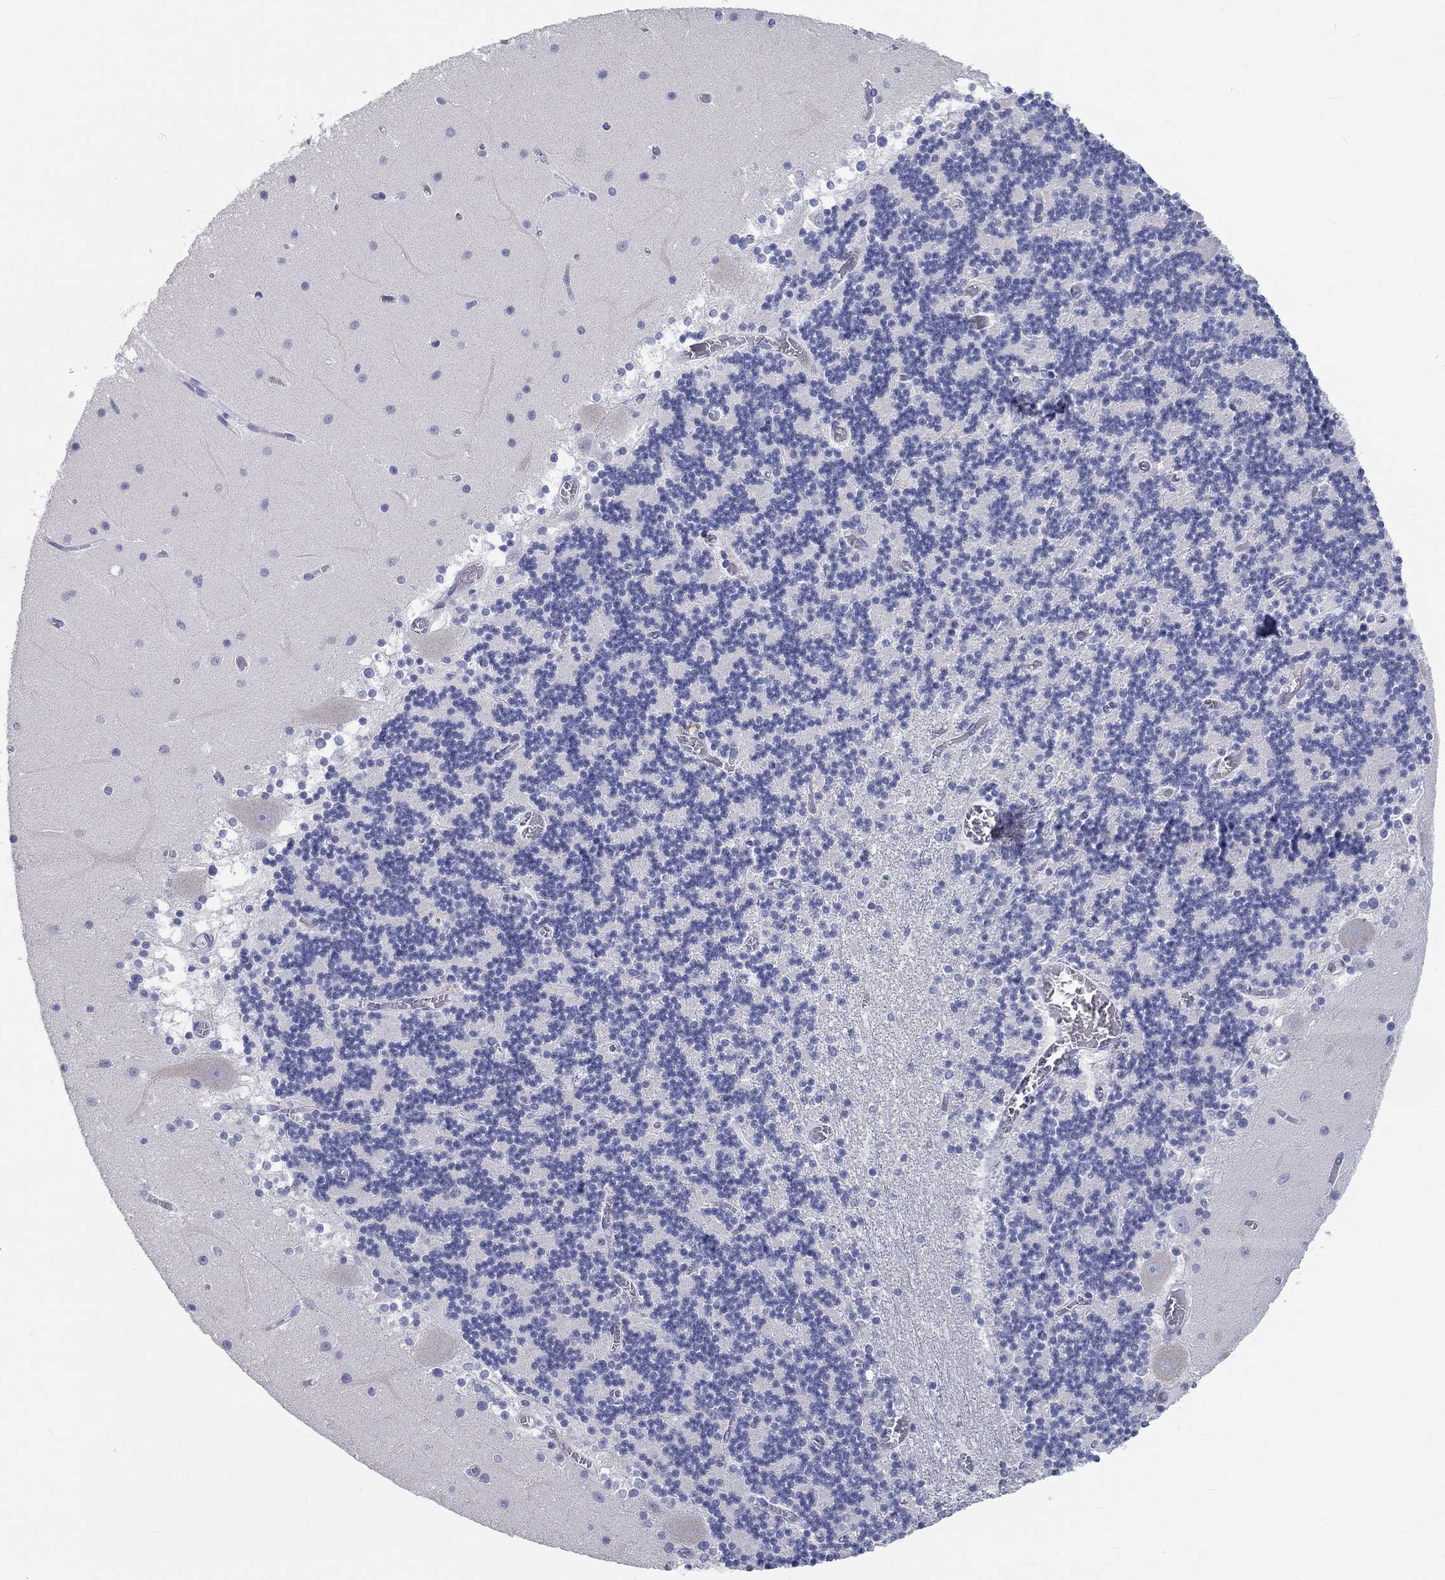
{"staining": {"intensity": "negative", "quantity": "none", "location": "none"}, "tissue": "cerebellum", "cell_type": "Cells in granular layer", "image_type": "normal", "snomed": [{"axis": "morphology", "description": "Normal tissue, NOS"}, {"axis": "topography", "description": "Cerebellum"}], "caption": "Normal cerebellum was stained to show a protein in brown. There is no significant staining in cells in granular layer. (Immunohistochemistry, brightfield microscopy, high magnification).", "gene": "LRRC4C", "patient": {"sex": "female", "age": 28}}